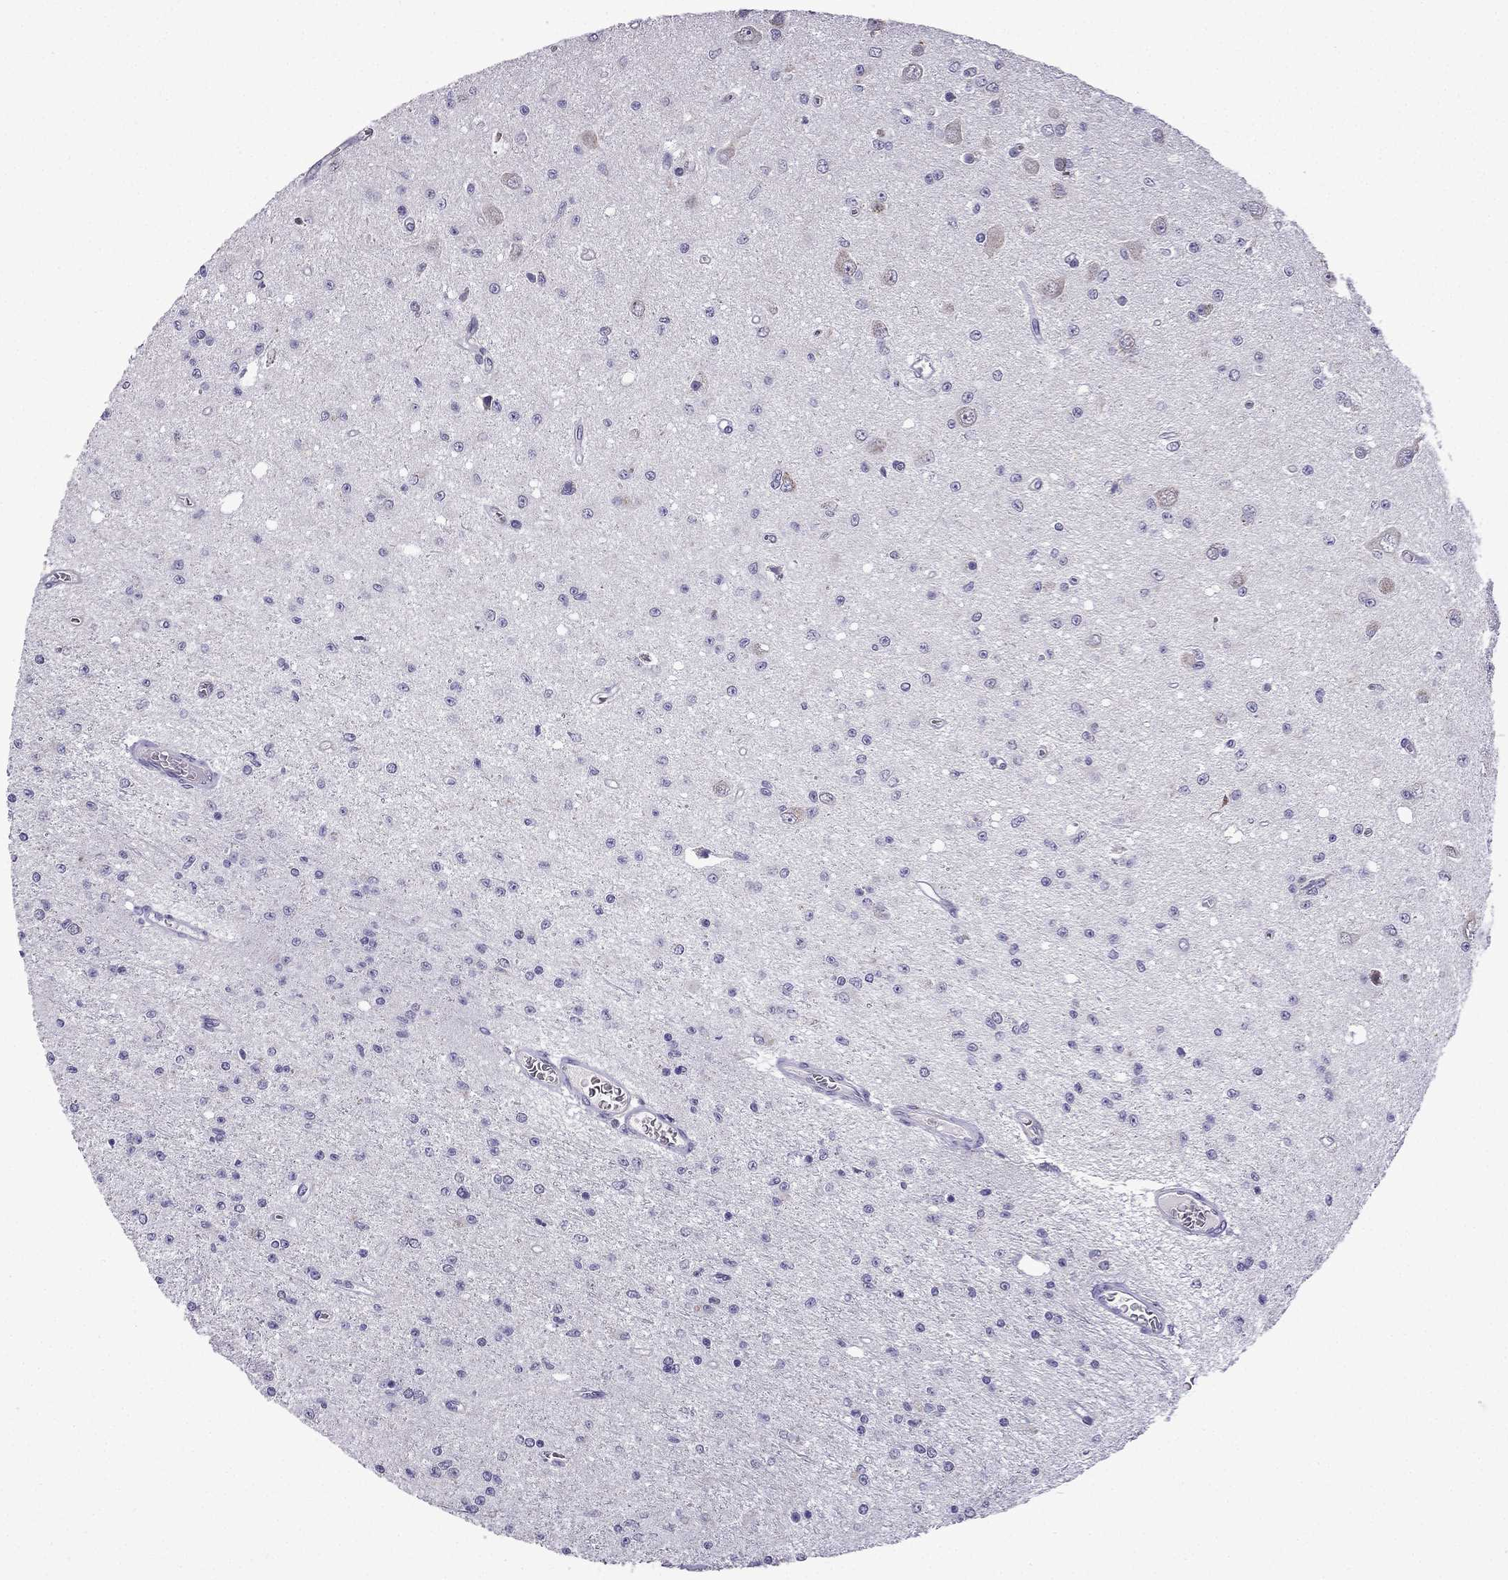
{"staining": {"intensity": "negative", "quantity": "none", "location": "none"}, "tissue": "glioma", "cell_type": "Tumor cells", "image_type": "cancer", "snomed": [{"axis": "morphology", "description": "Glioma, malignant, Low grade"}, {"axis": "topography", "description": "Brain"}], "caption": "An immunohistochemistry micrograph of malignant glioma (low-grade) is shown. There is no staining in tumor cells of malignant glioma (low-grade). The staining is performed using DAB brown chromogen with nuclei counter-stained in using hematoxylin.", "gene": "TTN", "patient": {"sex": "female", "age": 45}}